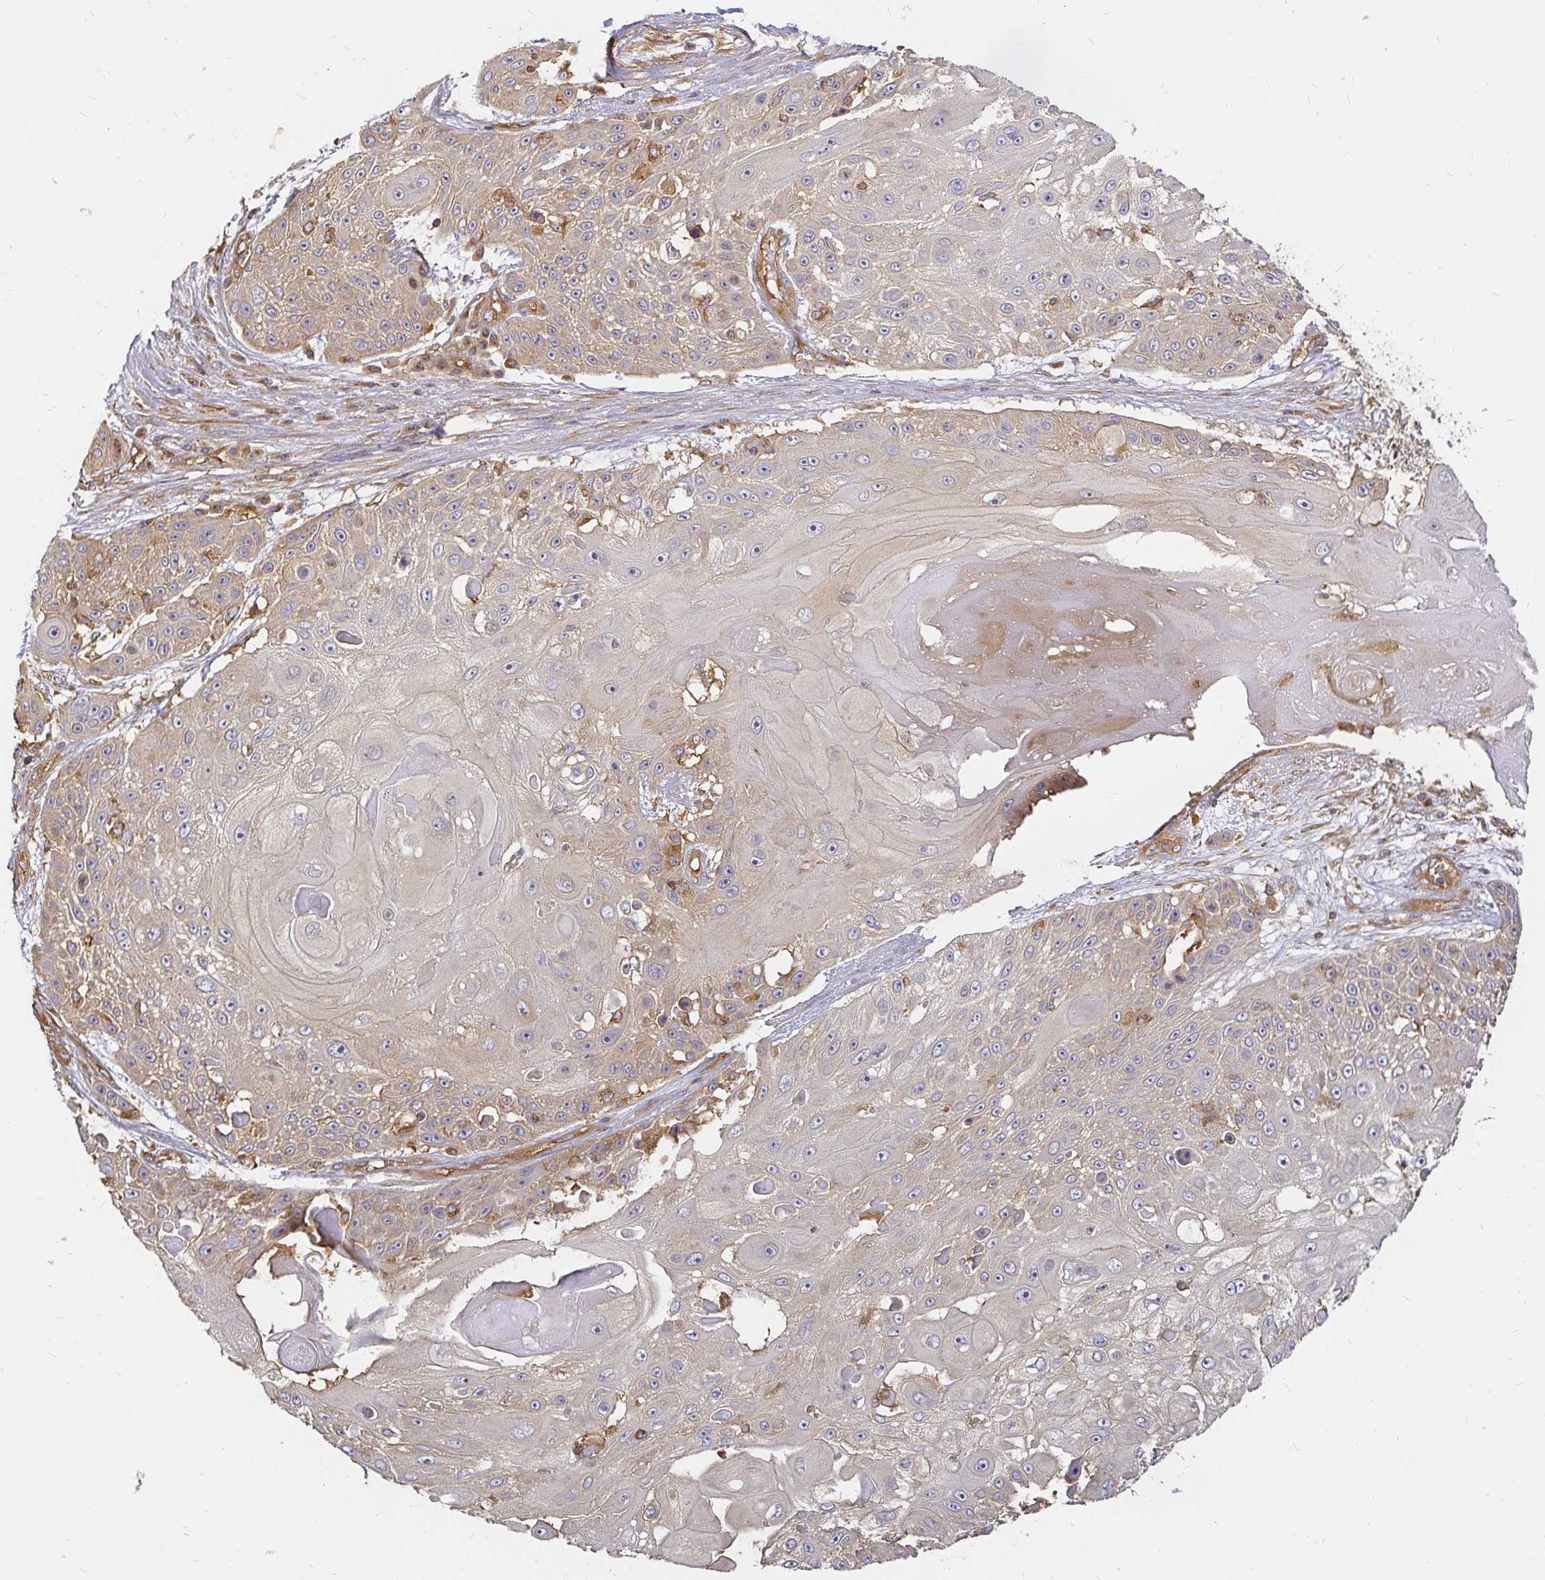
{"staining": {"intensity": "weak", "quantity": "25%-75%", "location": "cytoplasmic/membranous"}, "tissue": "skin cancer", "cell_type": "Tumor cells", "image_type": "cancer", "snomed": [{"axis": "morphology", "description": "Squamous cell carcinoma, NOS"}, {"axis": "topography", "description": "Skin"}], "caption": "Protein expression analysis of squamous cell carcinoma (skin) shows weak cytoplasmic/membranous staining in about 25%-75% of tumor cells.", "gene": "KIF5B", "patient": {"sex": "female", "age": 86}}